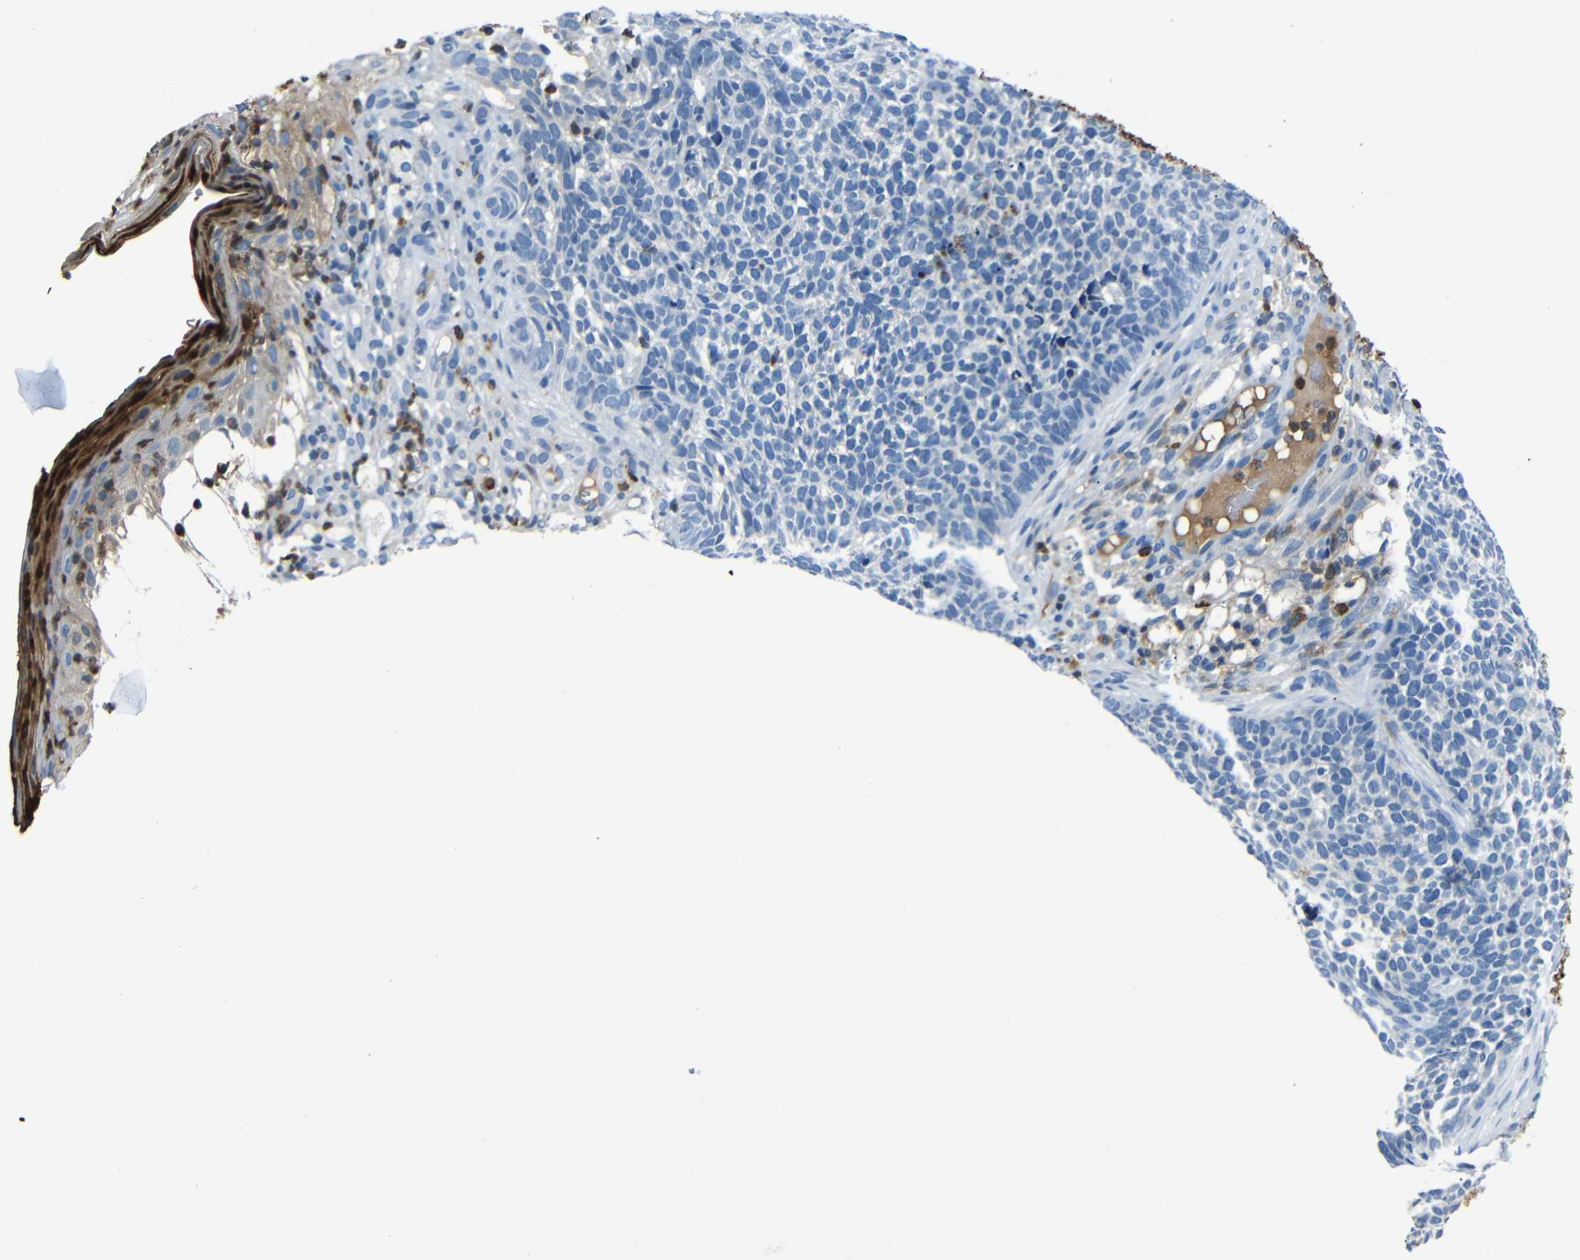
{"staining": {"intensity": "negative", "quantity": "none", "location": "none"}, "tissue": "skin cancer", "cell_type": "Tumor cells", "image_type": "cancer", "snomed": [{"axis": "morphology", "description": "Basal cell carcinoma"}, {"axis": "topography", "description": "Skin"}], "caption": "Protein analysis of skin basal cell carcinoma demonstrates no significant staining in tumor cells. The staining was performed using DAB (3,3'-diaminobenzidine) to visualize the protein expression in brown, while the nuclei were stained in blue with hematoxylin (Magnification: 20x).", "gene": "SERPINA1", "patient": {"sex": "female", "age": 84}}